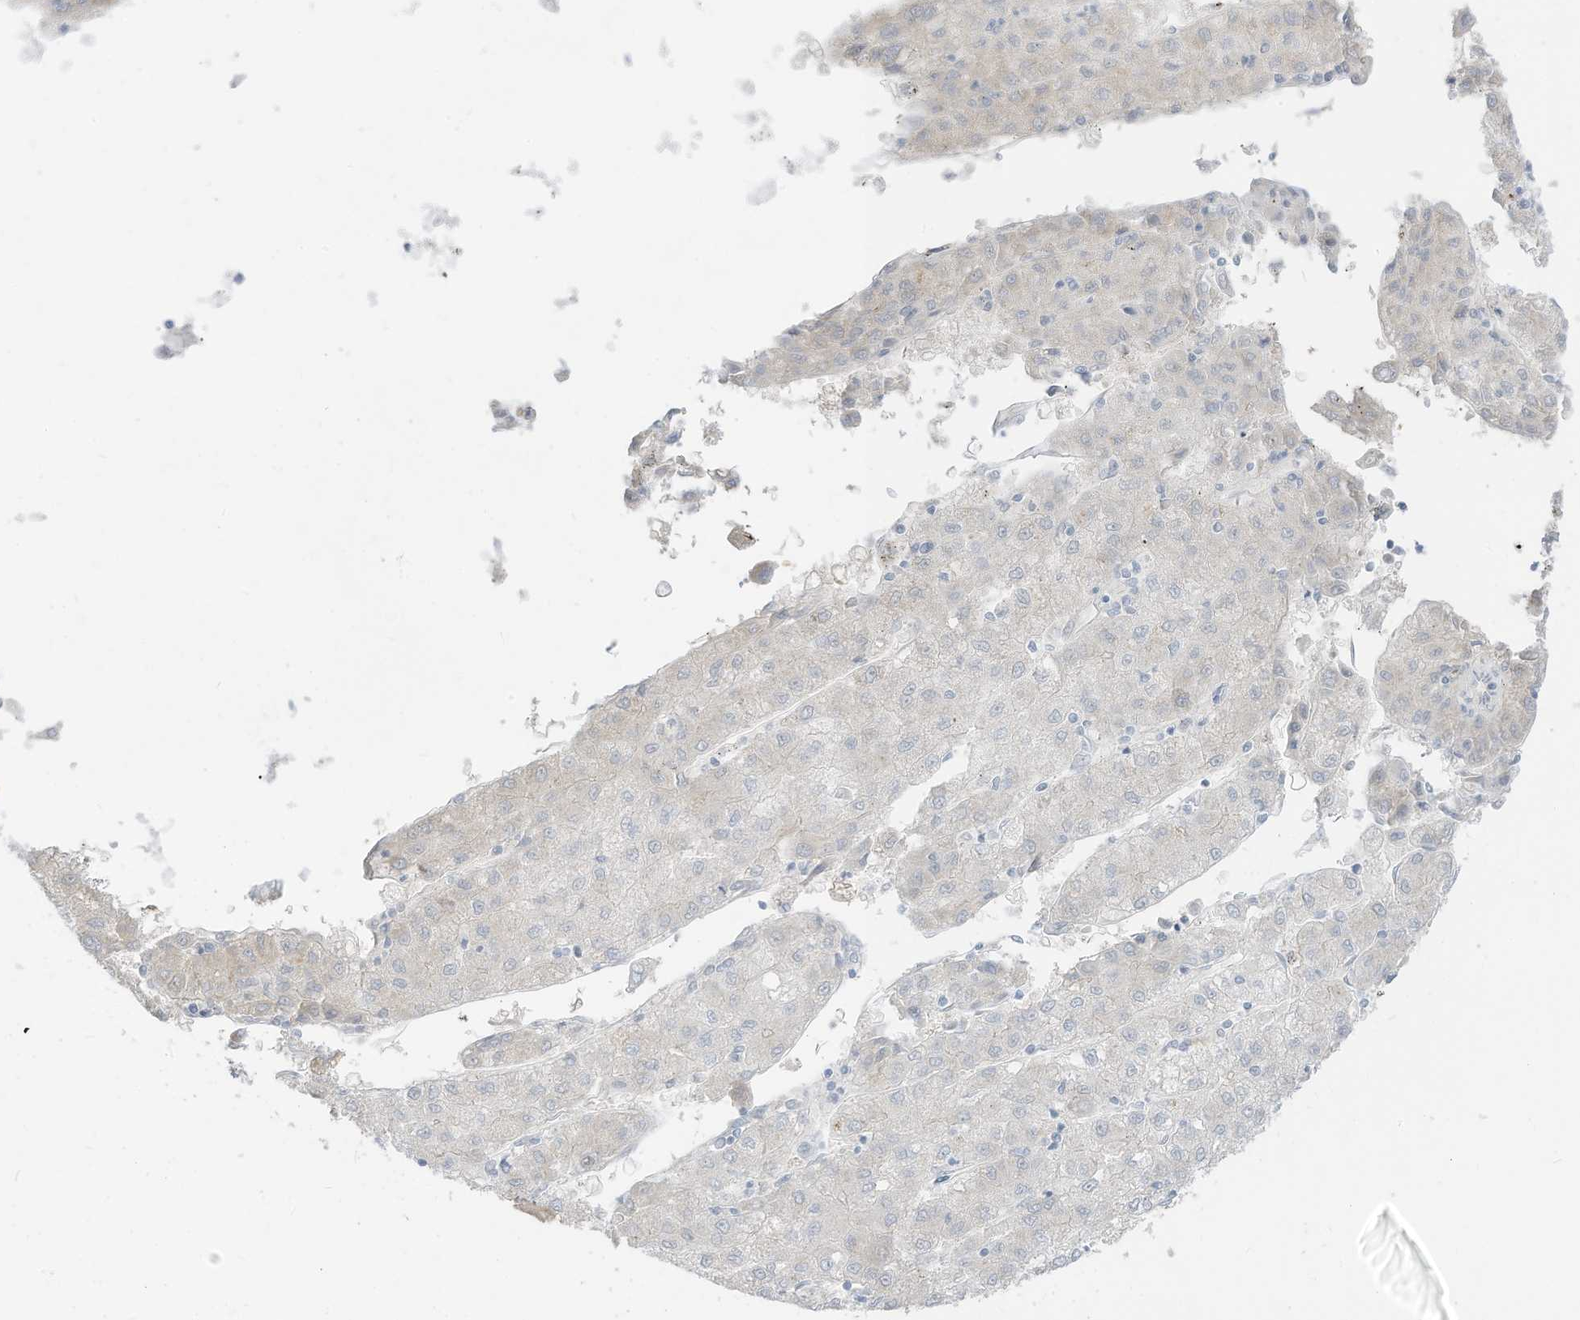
{"staining": {"intensity": "negative", "quantity": "none", "location": "none"}, "tissue": "liver cancer", "cell_type": "Tumor cells", "image_type": "cancer", "snomed": [{"axis": "morphology", "description": "Carcinoma, Hepatocellular, NOS"}, {"axis": "topography", "description": "Liver"}], "caption": "Protein analysis of hepatocellular carcinoma (liver) demonstrates no significant staining in tumor cells. (Immunohistochemistry (ihc), brightfield microscopy, high magnification).", "gene": "ASPRV1", "patient": {"sex": "male", "age": 72}}